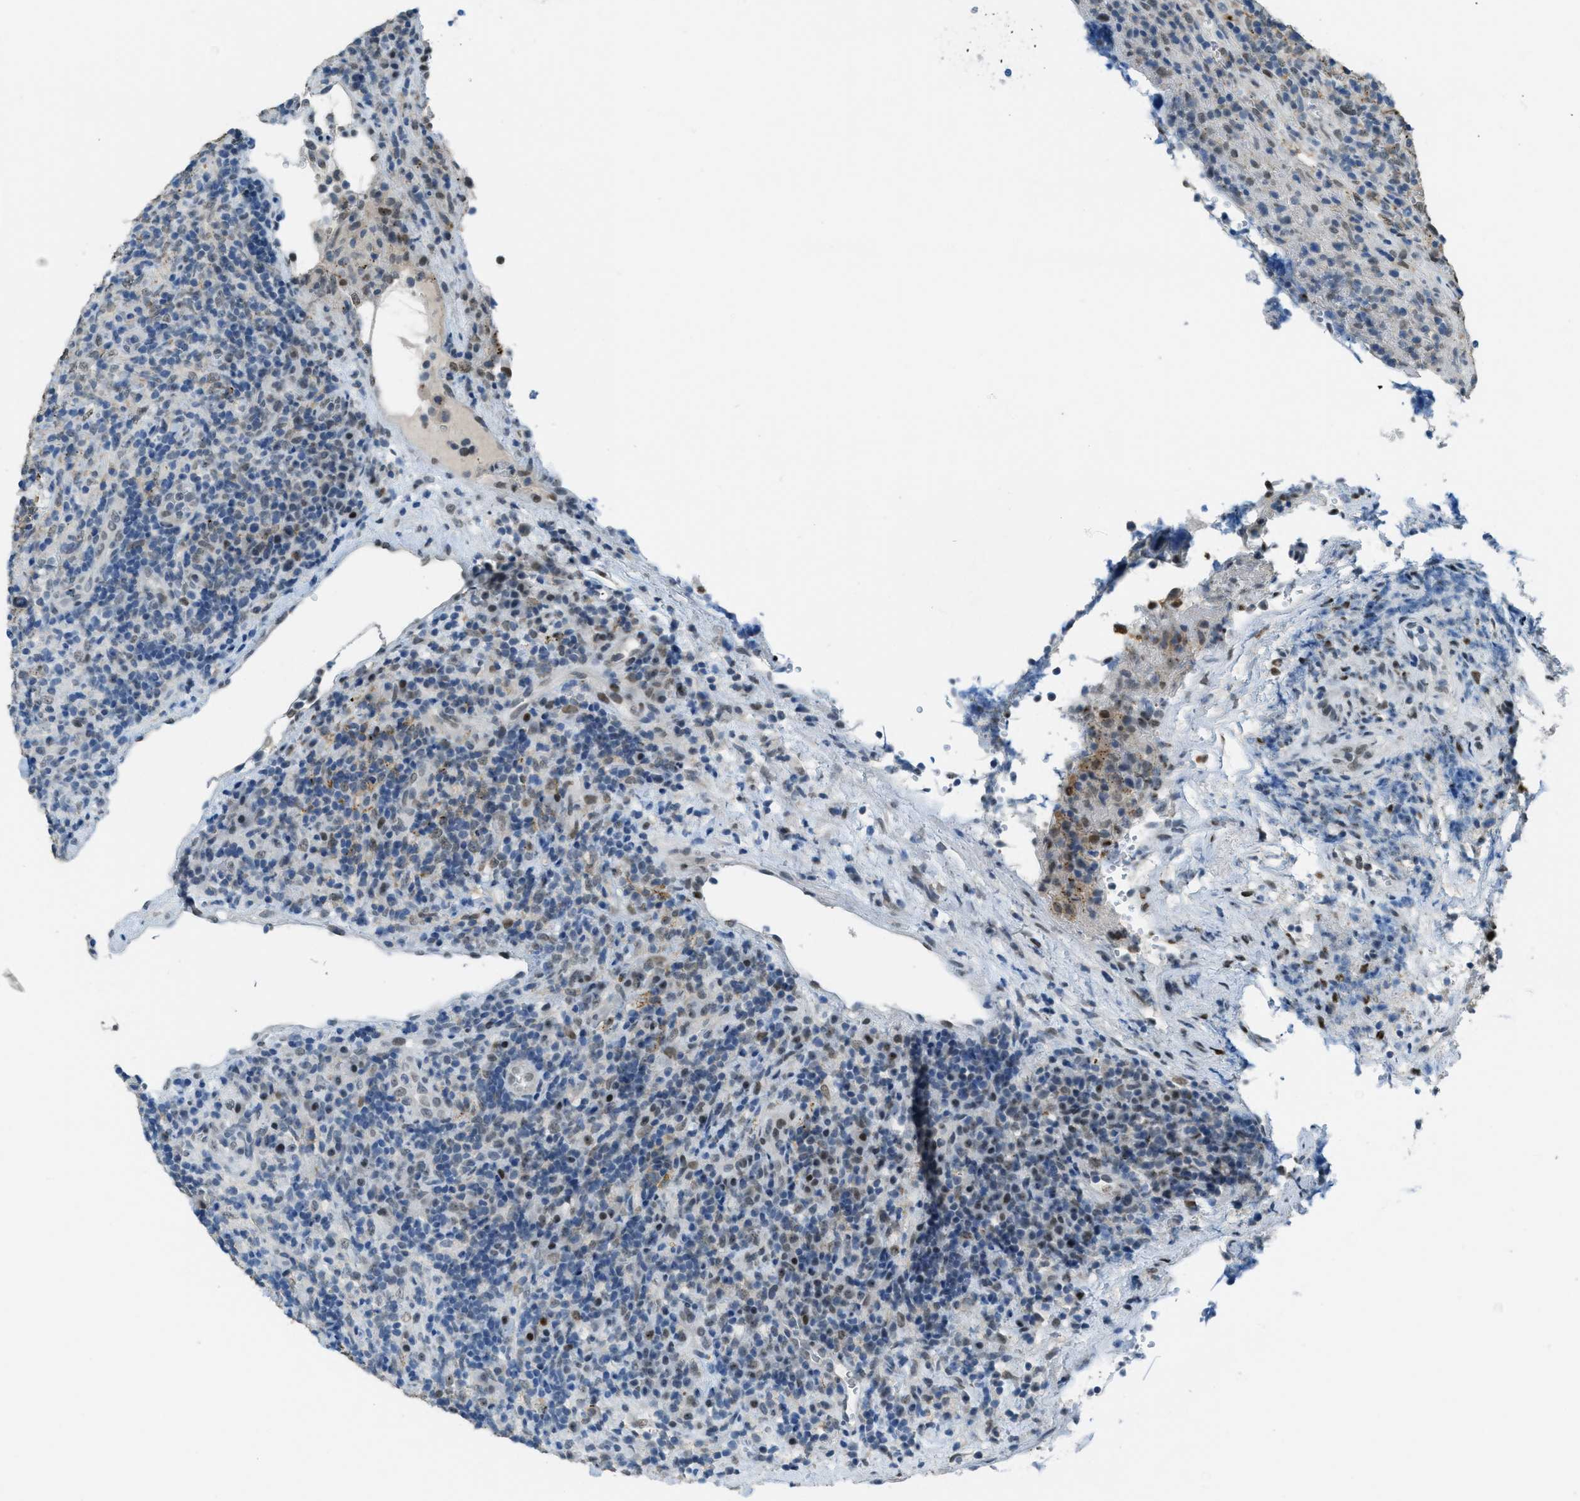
{"staining": {"intensity": "weak", "quantity": "25%-75%", "location": "nuclear"}, "tissue": "lymphoma", "cell_type": "Tumor cells", "image_type": "cancer", "snomed": [{"axis": "morphology", "description": "Malignant lymphoma, non-Hodgkin's type, High grade"}, {"axis": "topography", "description": "Lymph node"}], "caption": "High-grade malignant lymphoma, non-Hodgkin's type was stained to show a protein in brown. There is low levels of weak nuclear positivity in about 25%-75% of tumor cells.", "gene": "TTC13", "patient": {"sex": "female", "age": 76}}